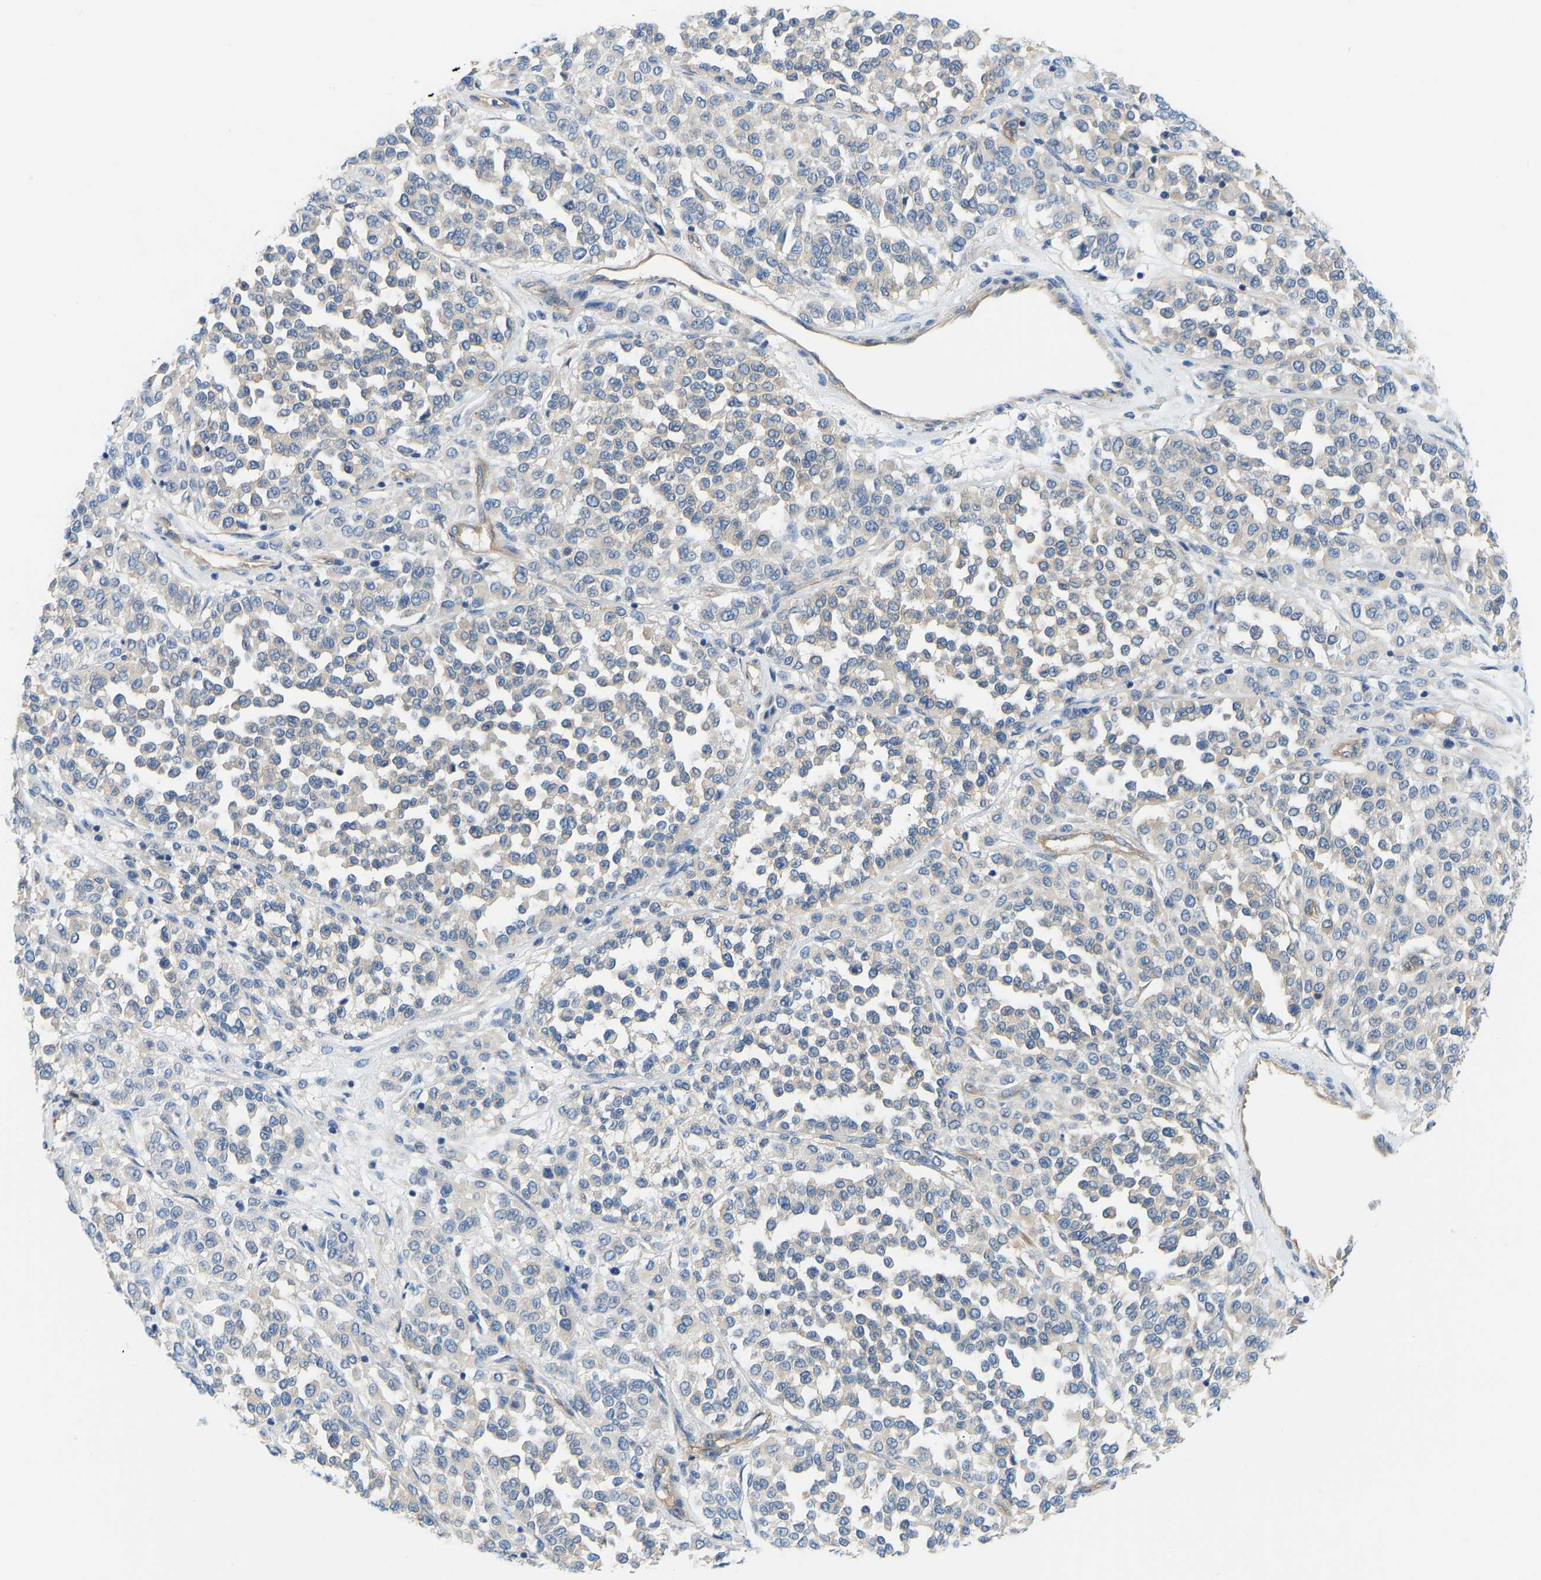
{"staining": {"intensity": "negative", "quantity": "none", "location": "none"}, "tissue": "melanoma", "cell_type": "Tumor cells", "image_type": "cancer", "snomed": [{"axis": "morphology", "description": "Malignant melanoma, Metastatic site"}, {"axis": "topography", "description": "Pancreas"}], "caption": "High magnification brightfield microscopy of malignant melanoma (metastatic site) stained with DAB (3,3'-diaminobenzidine) (brown) and counterstained with hematoxylin (blue): tumor cells show no significant positivity.", "gene": "CHAD", "patient": {"sex": "female", "age": 30}}